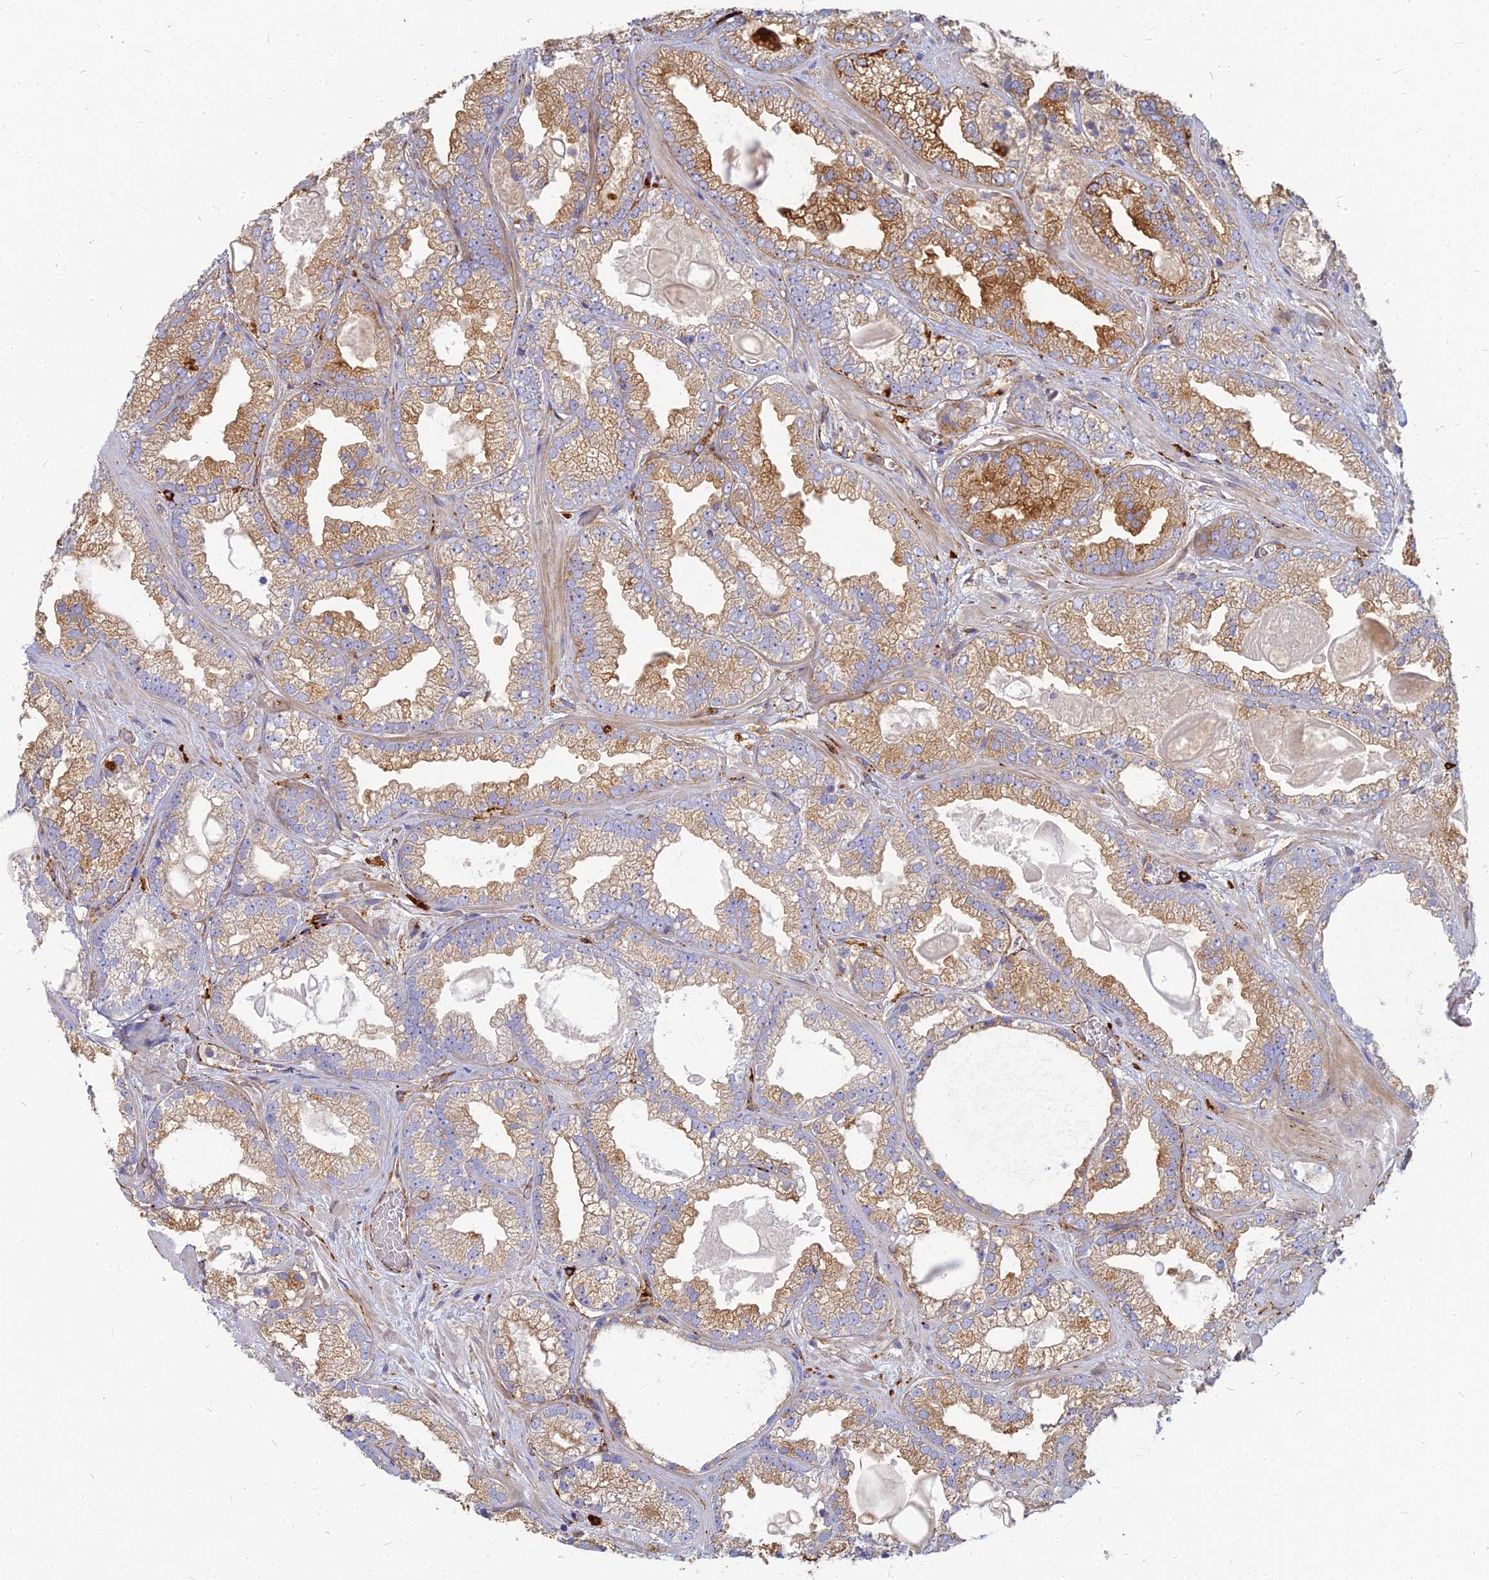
{"staining": {"intensity": "moderate", "quantity": ">75%", "location": "cytoplasmic/membranous"}, "tissue": "prostate cancer", "cell_type": "Tumor cells", "image_type": "cancer", "snomed": [{"axis": "morphology", "description": "Adenocarcinoma, Low grade"}, {"axis": "topography", "description": "Prostate"}], "caption": "This histopathology image displays prostate cancer (adenocarcinoma (low-grade)) stained with IHC to label a protein in brown. The cytoplasmic/membranous of tumor cells show moderate positivity for the protein. Nuclei are counter-stained blue.", "gene": "VAT1", "patient": {"sex": "male", "age": 57}}